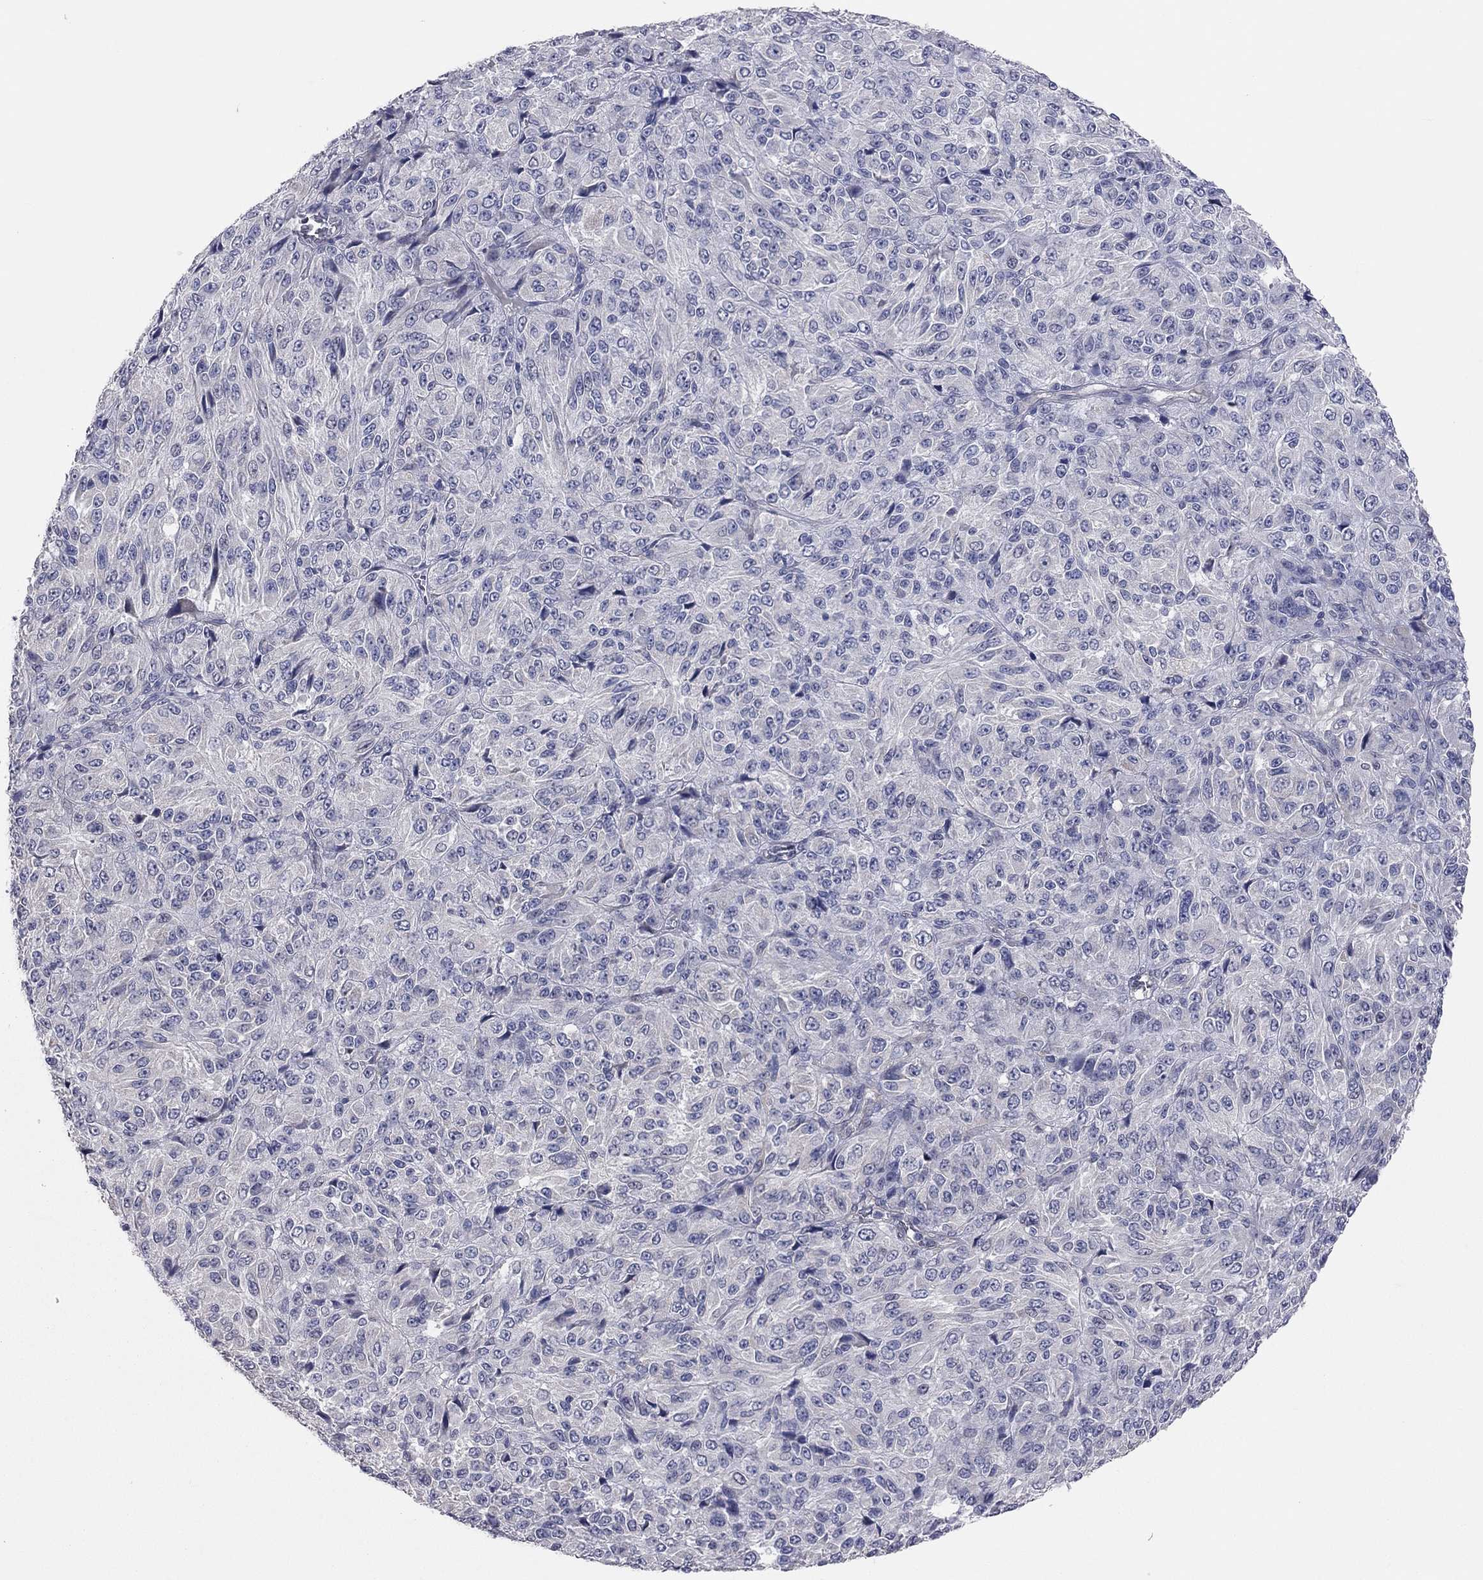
{"staining": {"intensity": "negative", "quantity": "none", "location": "none"}, "tissue": "melanoma", "cell_type": "Tumor cells", "image_type": "cancer", "snomed": [{"axis": "morphology", "description": "Malignant melanoma, Metastatic site"}, {"axis": "topography", "description": "Brain"}], "caption": "Histopathology image shows no significant protein staining in tumor cells of melanoma.", "gene": "KCNB1", "patient": {"sex": "female", "age": 56}}